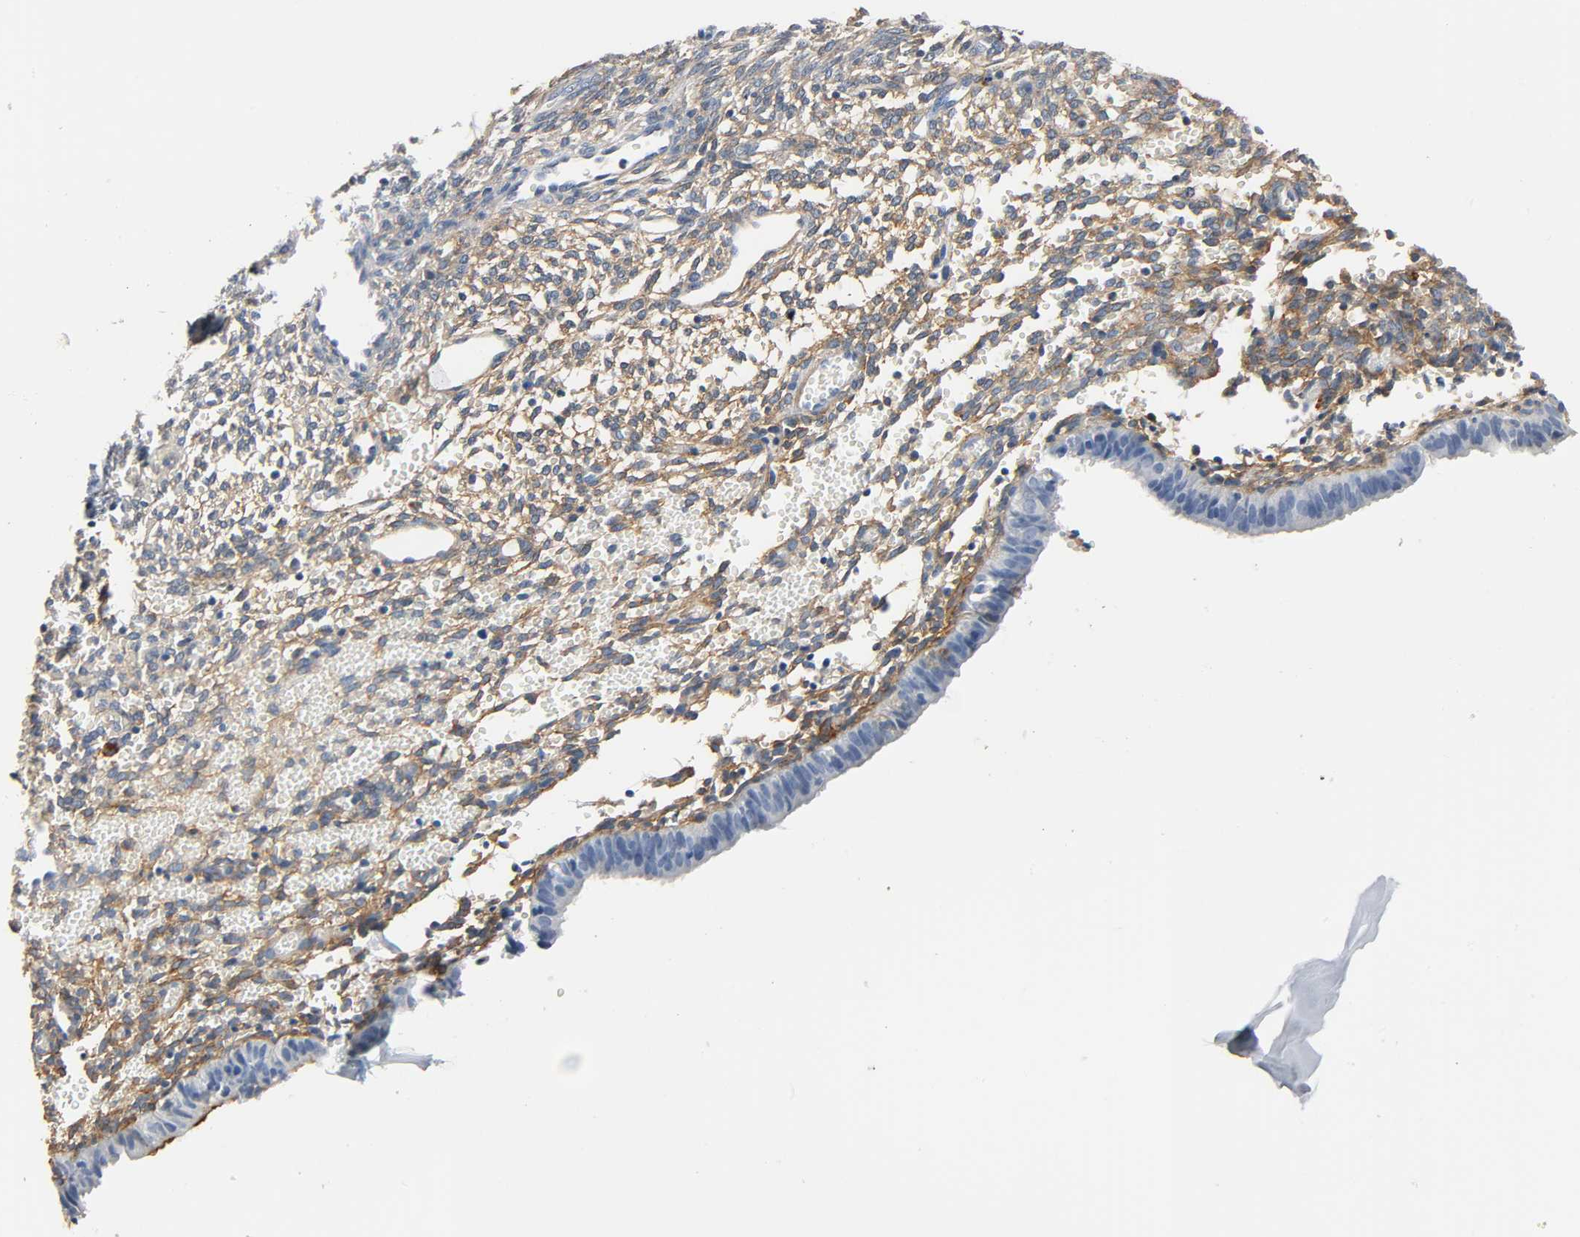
{"staining": {"intensity": "moderate", "quantity": ">75%", "location": "cytoplasmic/membranous"}, "tissue": "endometrium", "cell_type": "Cells in endometrial stroma", "image_type": "normal", "snomed": [{"axis": "morphology", "description": "Normal tissue, NOS"}, {"axis": "topography", "description": "Endometrium"}], "caption": "A medium amount of moderate cytoplasmic/membranous expression is seen in about >75% of cells in endometrial stroma in benign endometrium. Nuclei are stained in blue.", "gene": "ANPEP", "patient": {"sex": "female", "age": 61}}